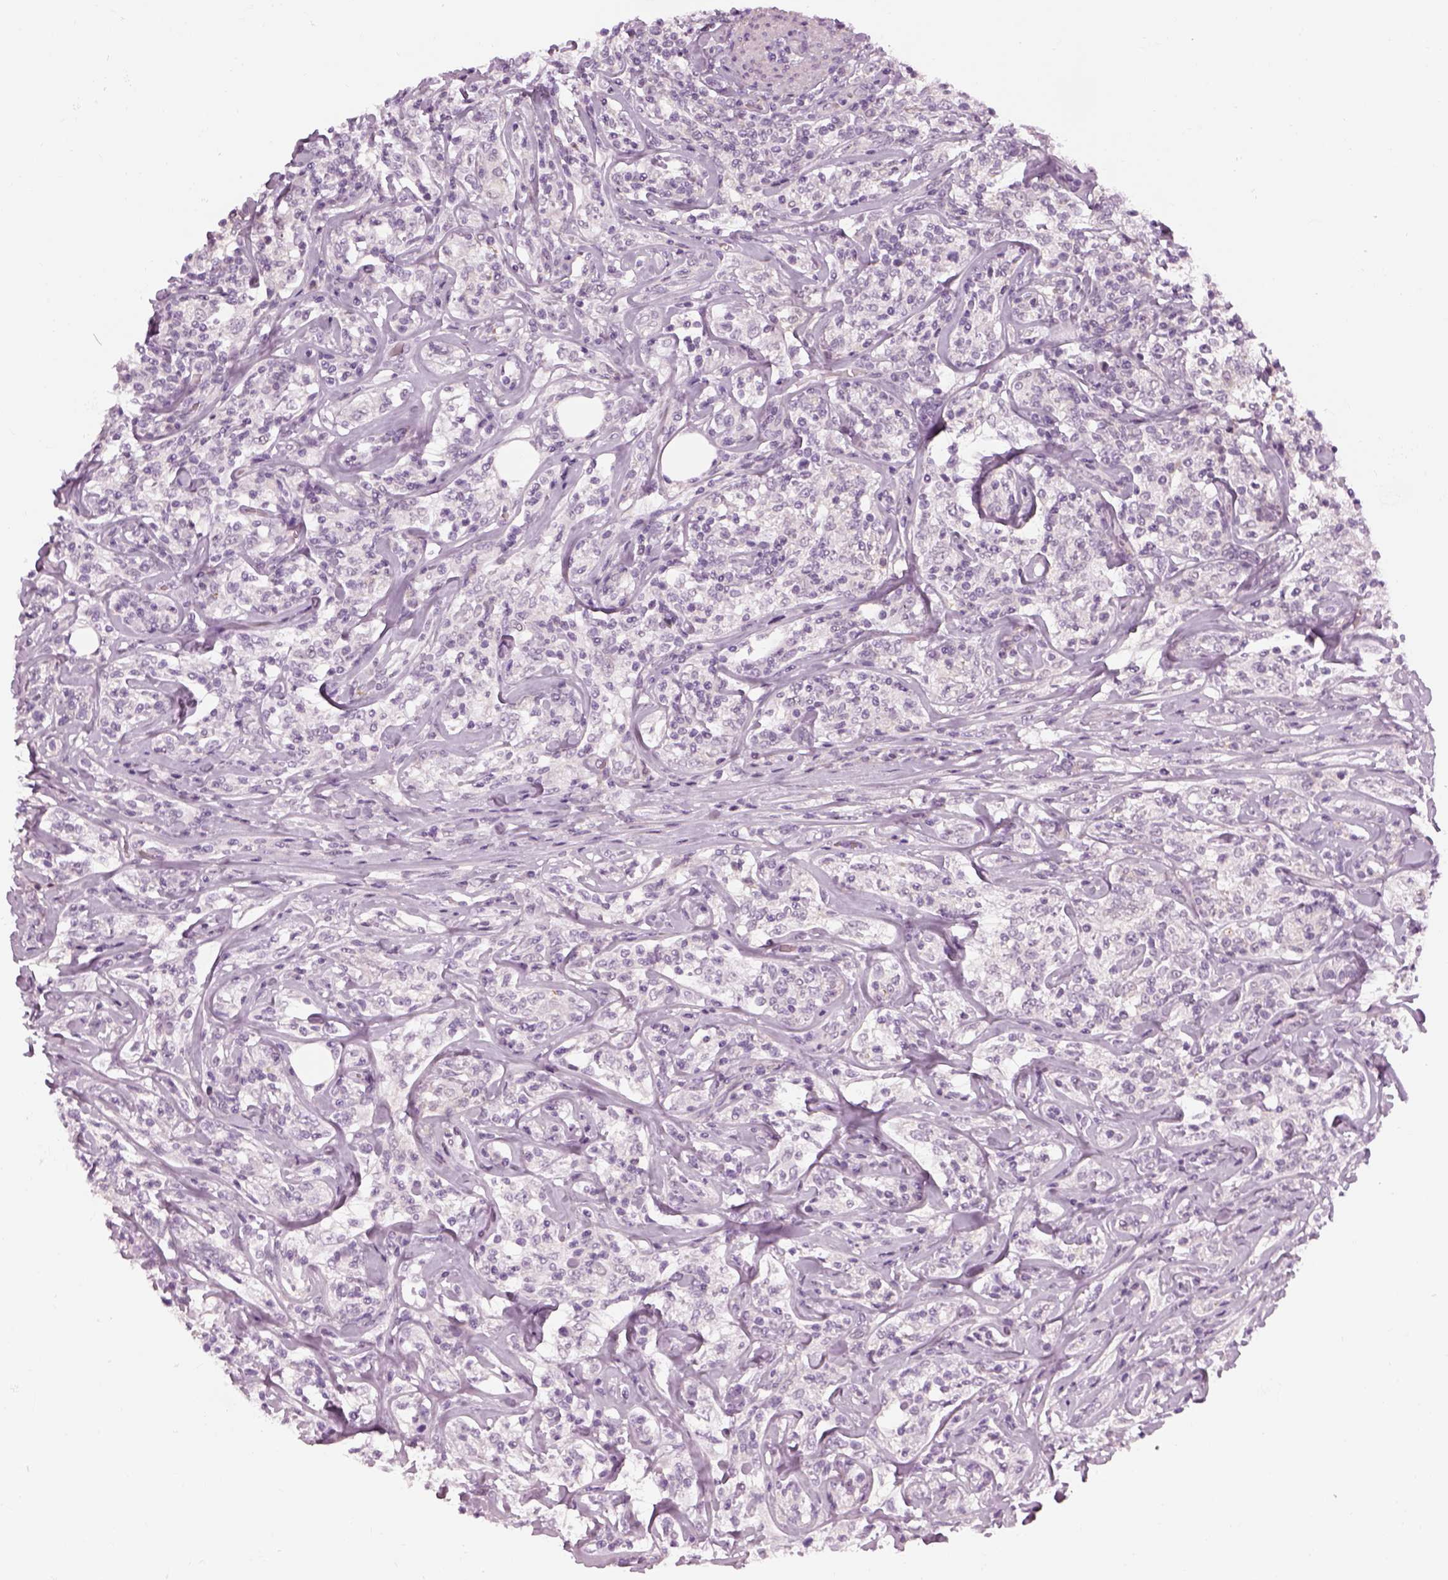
{"staining": {"intensity": "negative", "quantity": "none", "location": "none"}, "tissue": "lymphoma", "cell_type": "Tumor cells", "image_type": "cancer", "snomed": [{"axis": "morphology", "description": "Malignant lymphoma, non-Hodgkin's type, High grade"}, {"axis": "topography", "description": "Lymph node"}], "caption": "The photomicrograph shows no significant staining in tumor cells of malignant lymphoma, non-Hodgkin's type (high-grade). (DAB (3,3'-diaminobenzidine) immunohistochemistry (IHC) with hematoxylin counter stain).", "gene": "LRRIQ3", "patient": {"sex": "female", "age": 84}}